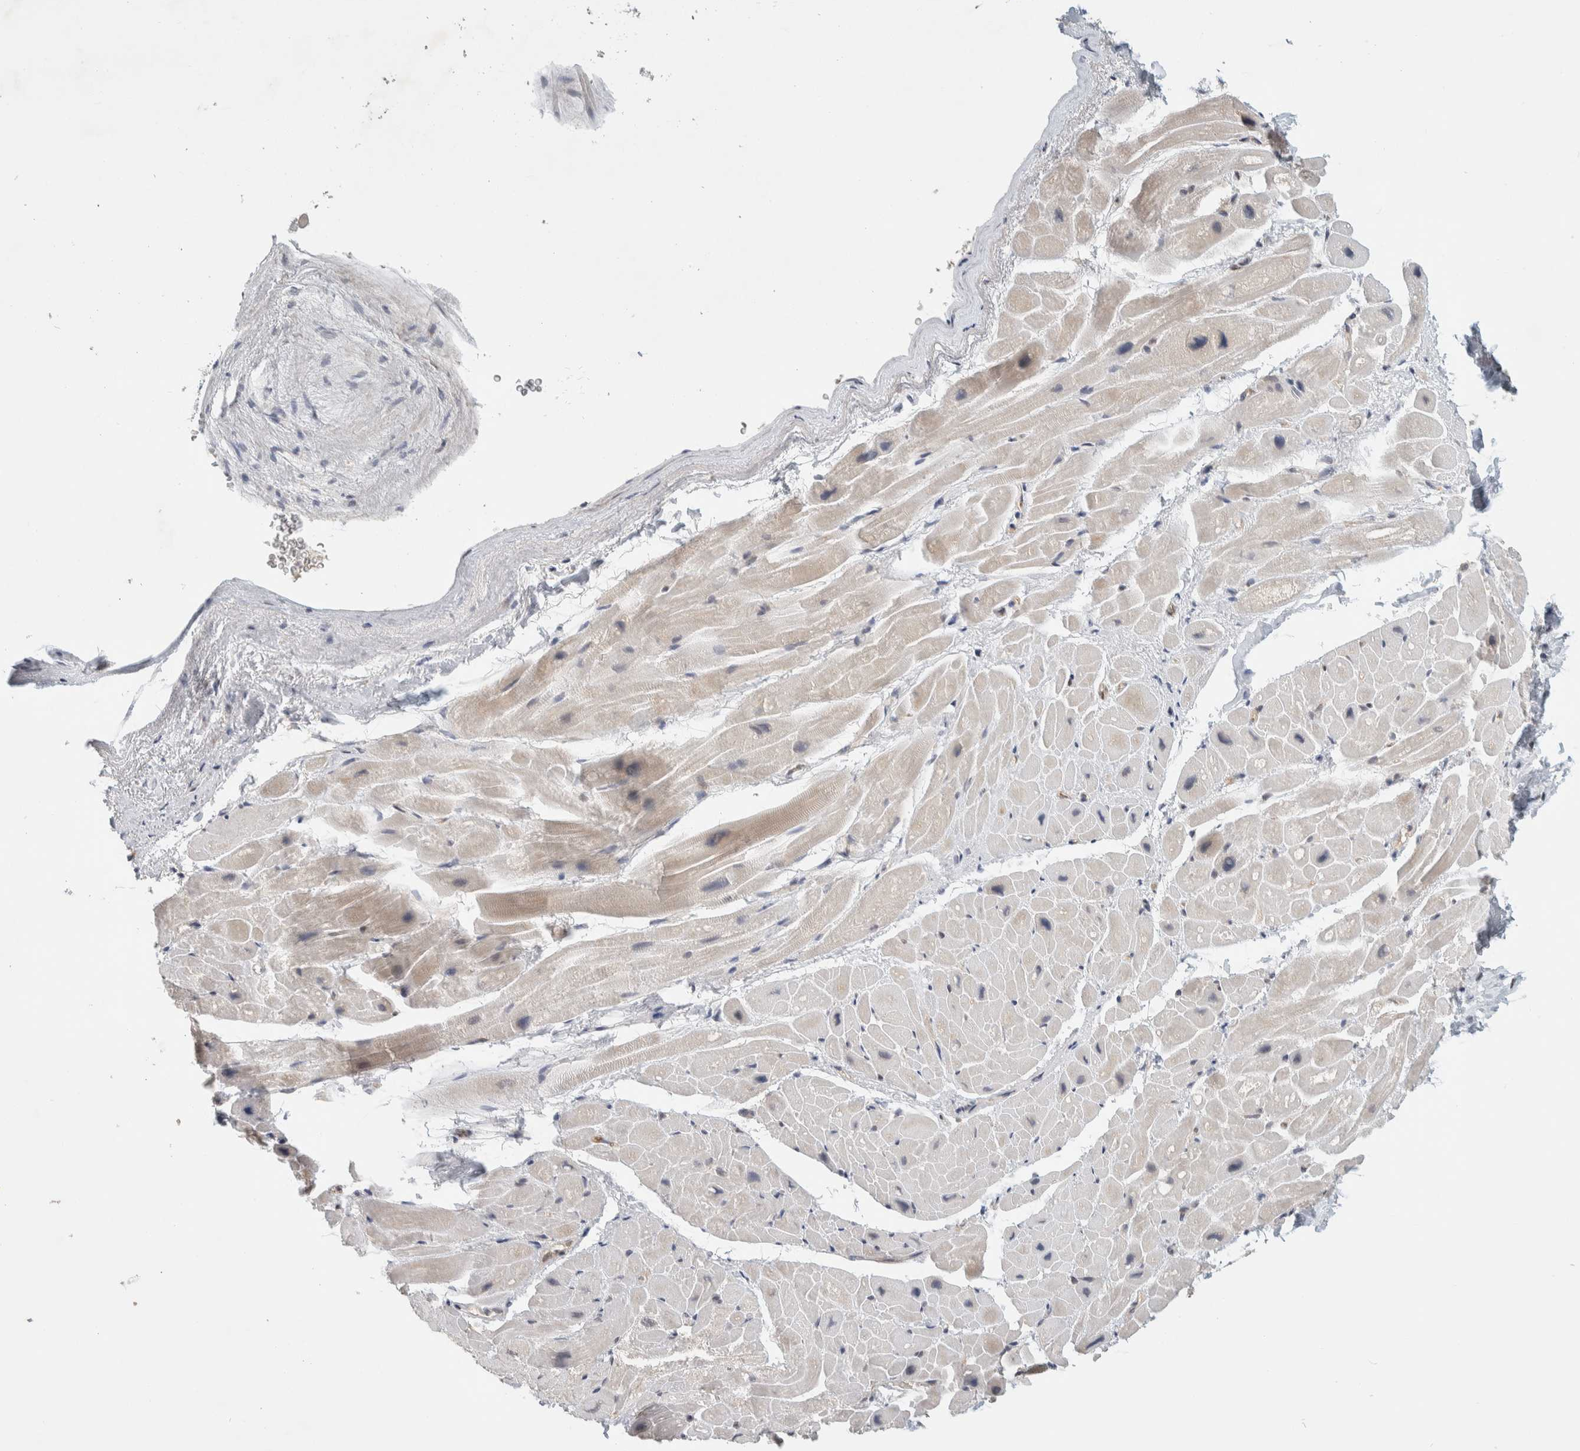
{"staining": {"intensity": "negative", "quantity": "none", "location": "none"}, "tissue": "heart muscle", "cell_type": "Cardiomyocytes", "image_type": "normal", "snomed": [{"axis": "morphology", "description": "Normal tissue, NOS"}, {"axis": "topography", "description": "Heart"}], "caption": "IHC image of benign heart muscle stained for a protein (brown), which reveals no expression in cardiomyocytes. The staining is performed using DAB (3,3'-diaminobenzidine) brown chromogen with nuclei counter-stained in using hematoxylin.", "gene": "PUS7", "patient": {"sex": "male", "age": 49}}